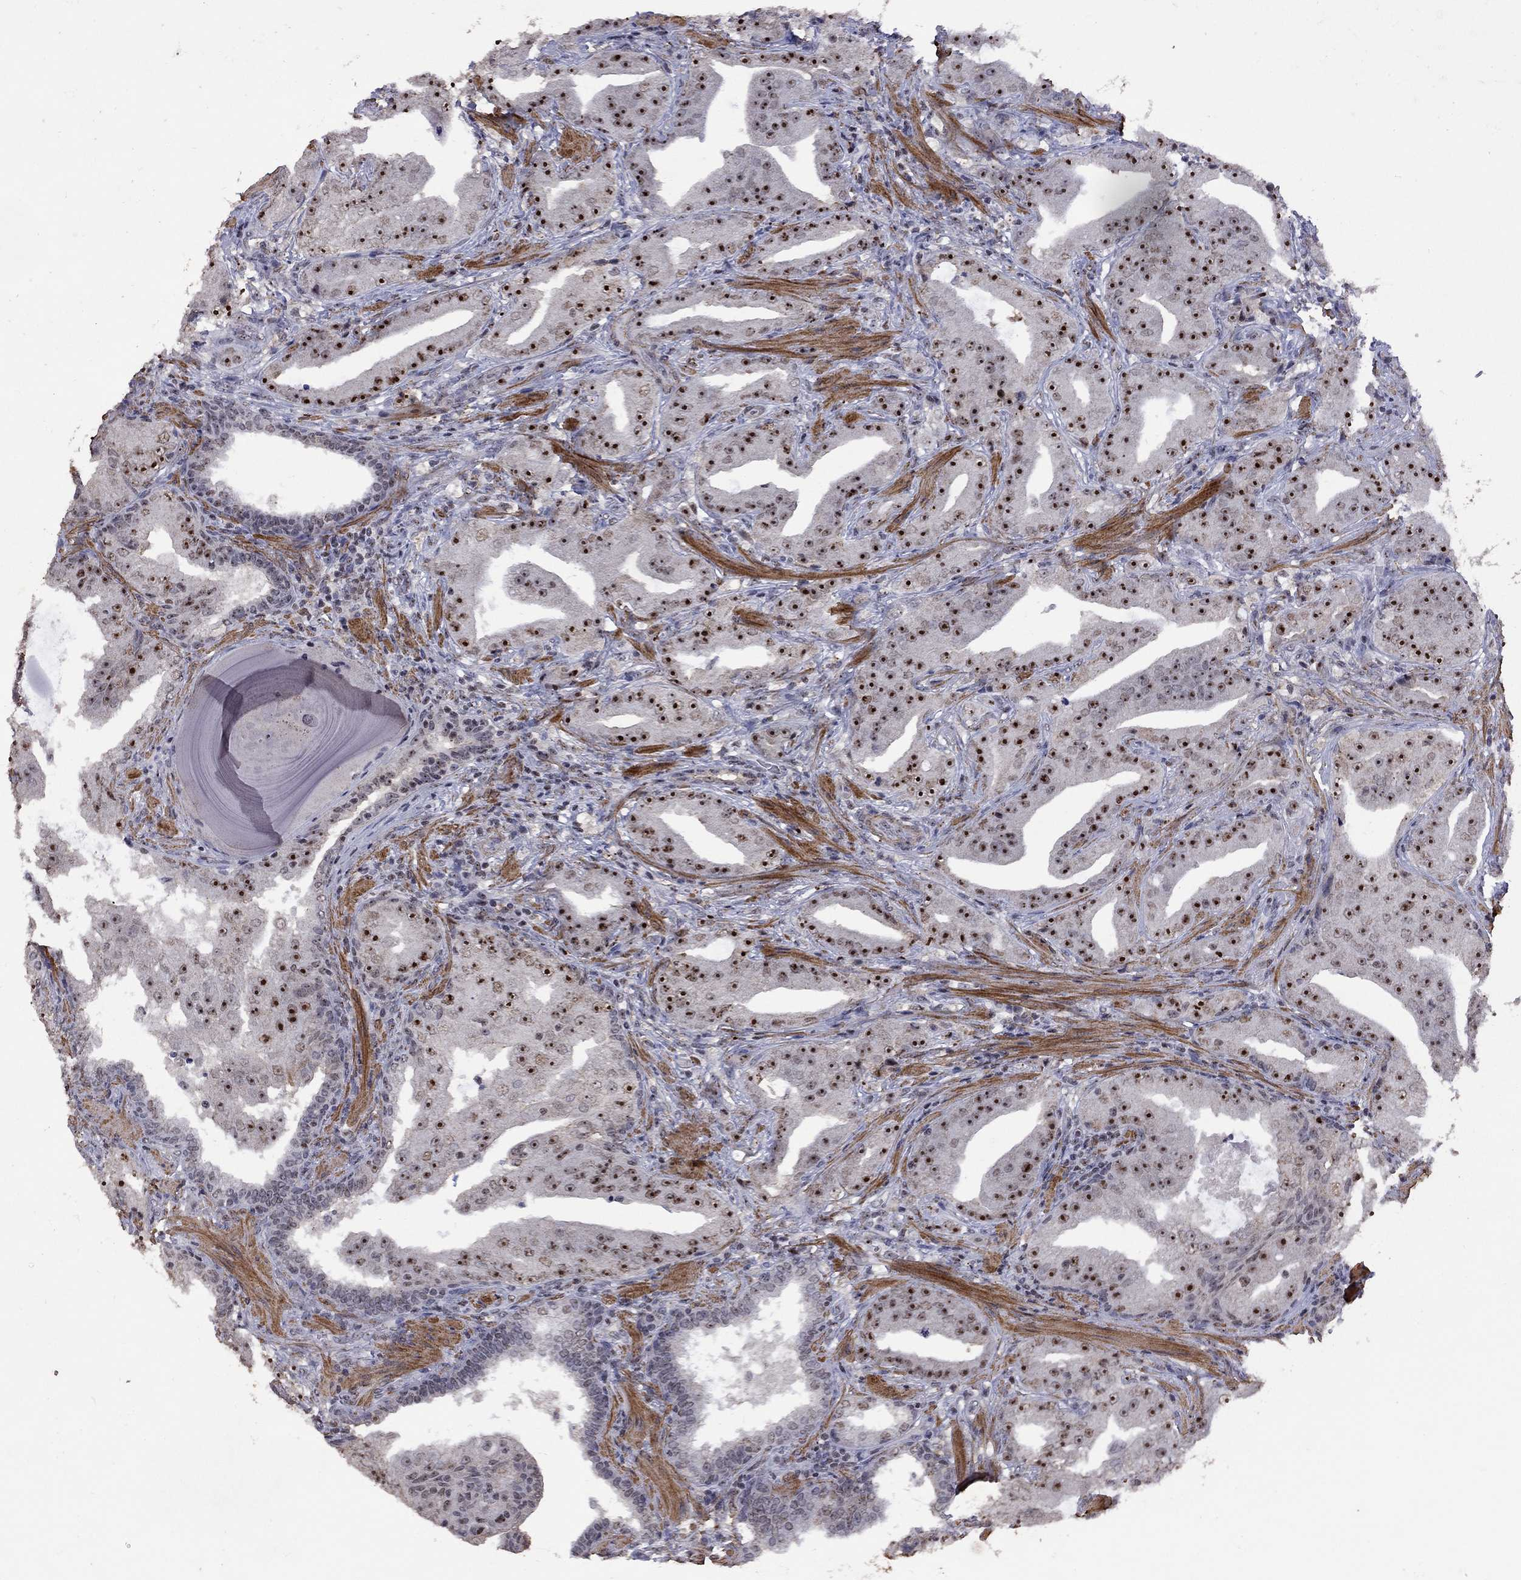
{"staining": {"intensity": "strong", "quantity": "25%-75%", "location": "nuclear"}, "tissue": "prostate cancer", "cell_type": "Tumor cells", "image_type": "cancer", "snomed": [{"axis": "morphology", "description": "Adenocarcinoma, Low grade"}, {"axis": "topography", "description": "Prostate"}], "caption": "Human low-grade adenocarcinoma (prostate) stained with a protein marker reveals strong staining in tumor cells.", "gene": "SPOUT1", "patient": {"sex": "male", "age": 62}}